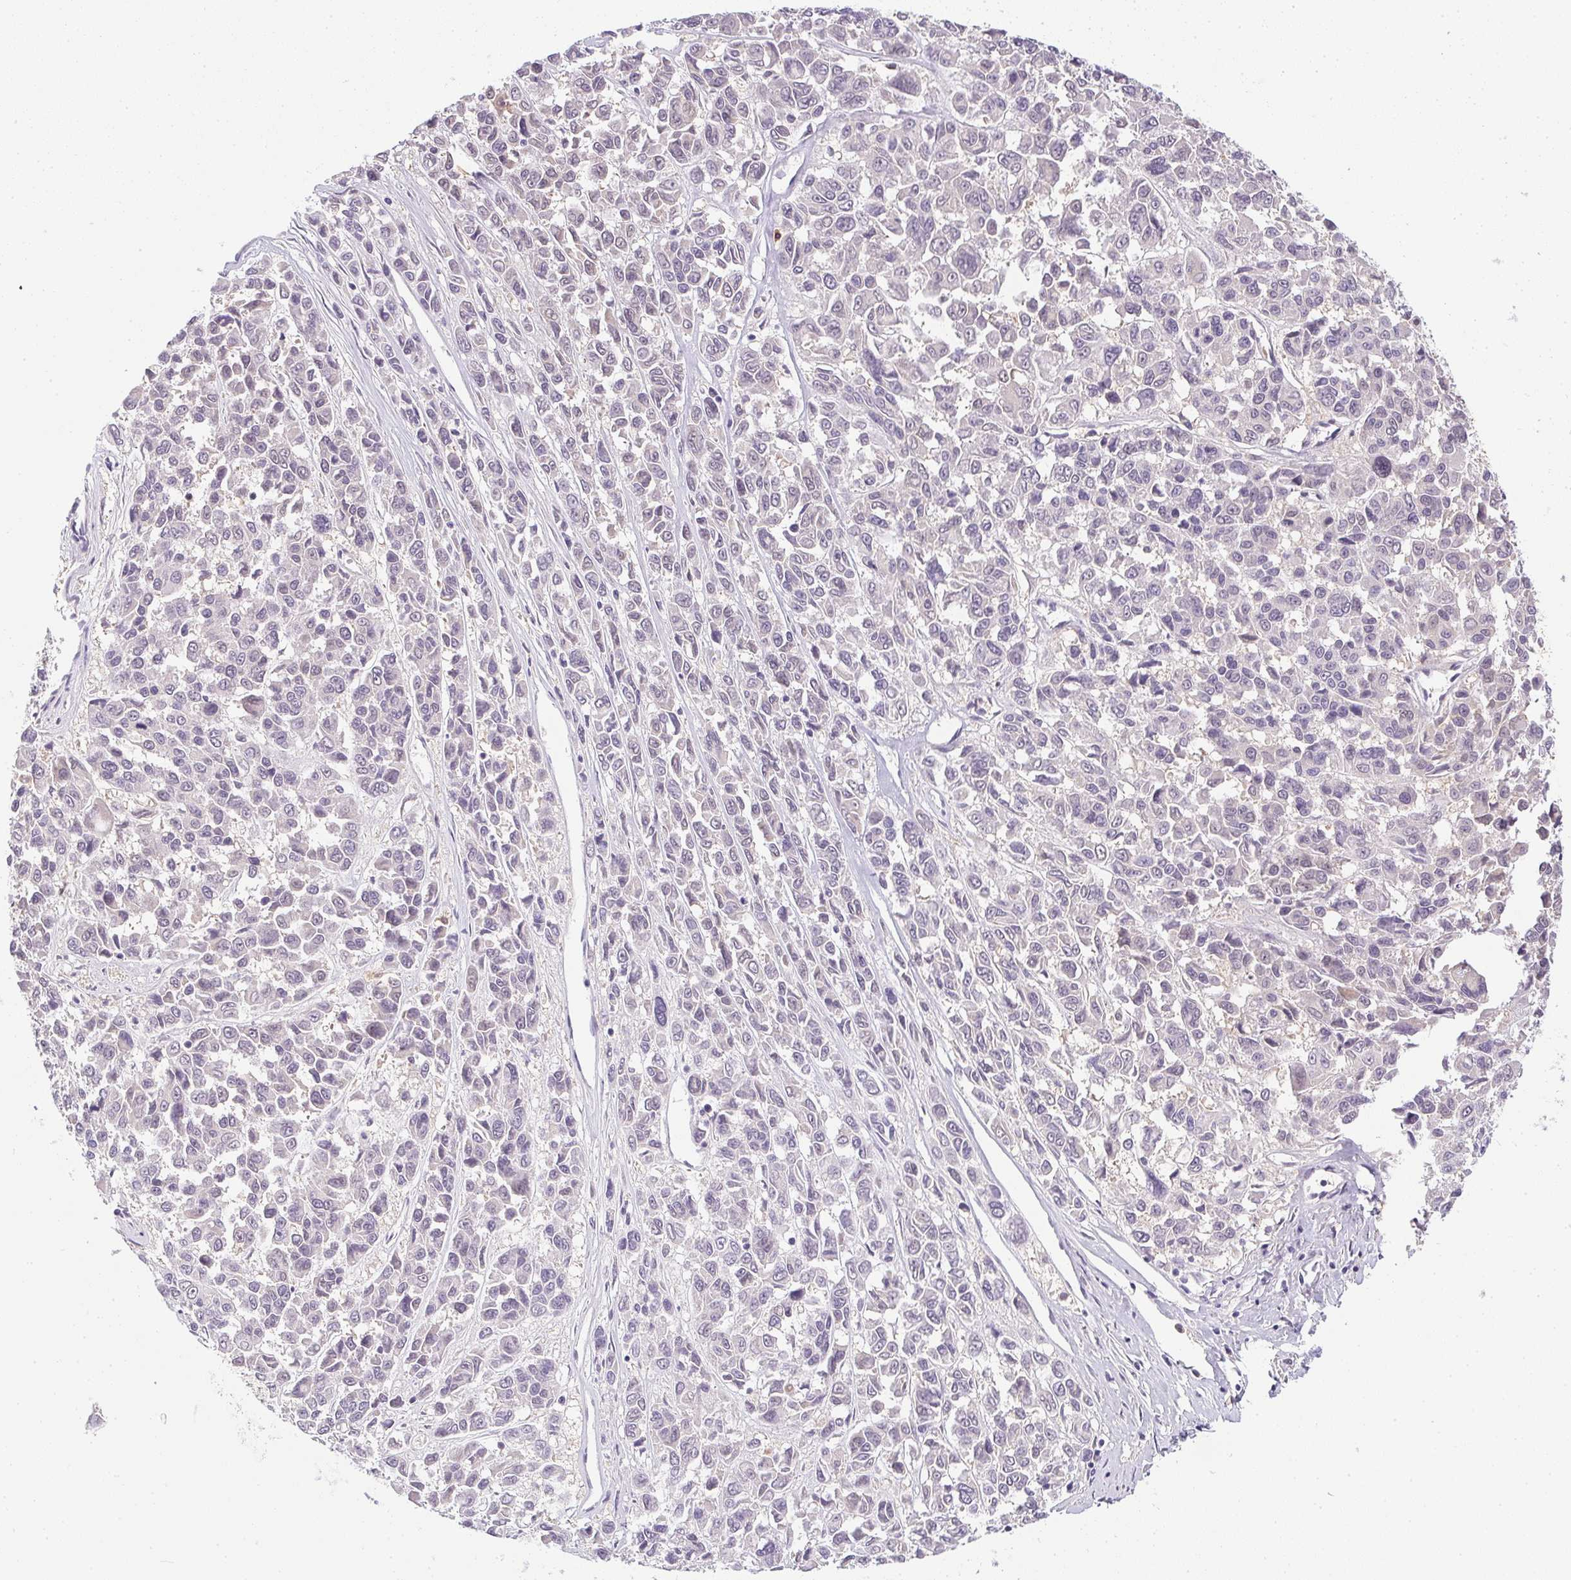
{"staining": {"intensity": "negative", "quantity": "none", "location": "none"}, "tissue": "melanoma", "cell_type": "Tumor cells", "image_type": "cancer", "snomed": [{"axis": "morphology", "description": "Malignant melanoma, NOS"}, {"axis": "topography", "description": "Skin"}], "caption": "Immunohistochemical staining of malignant melanoma demonstrates no significant positivity in tumor cells.", "gene": "DNAJC5G", "patient": {"sex": "female", "age": 66}}